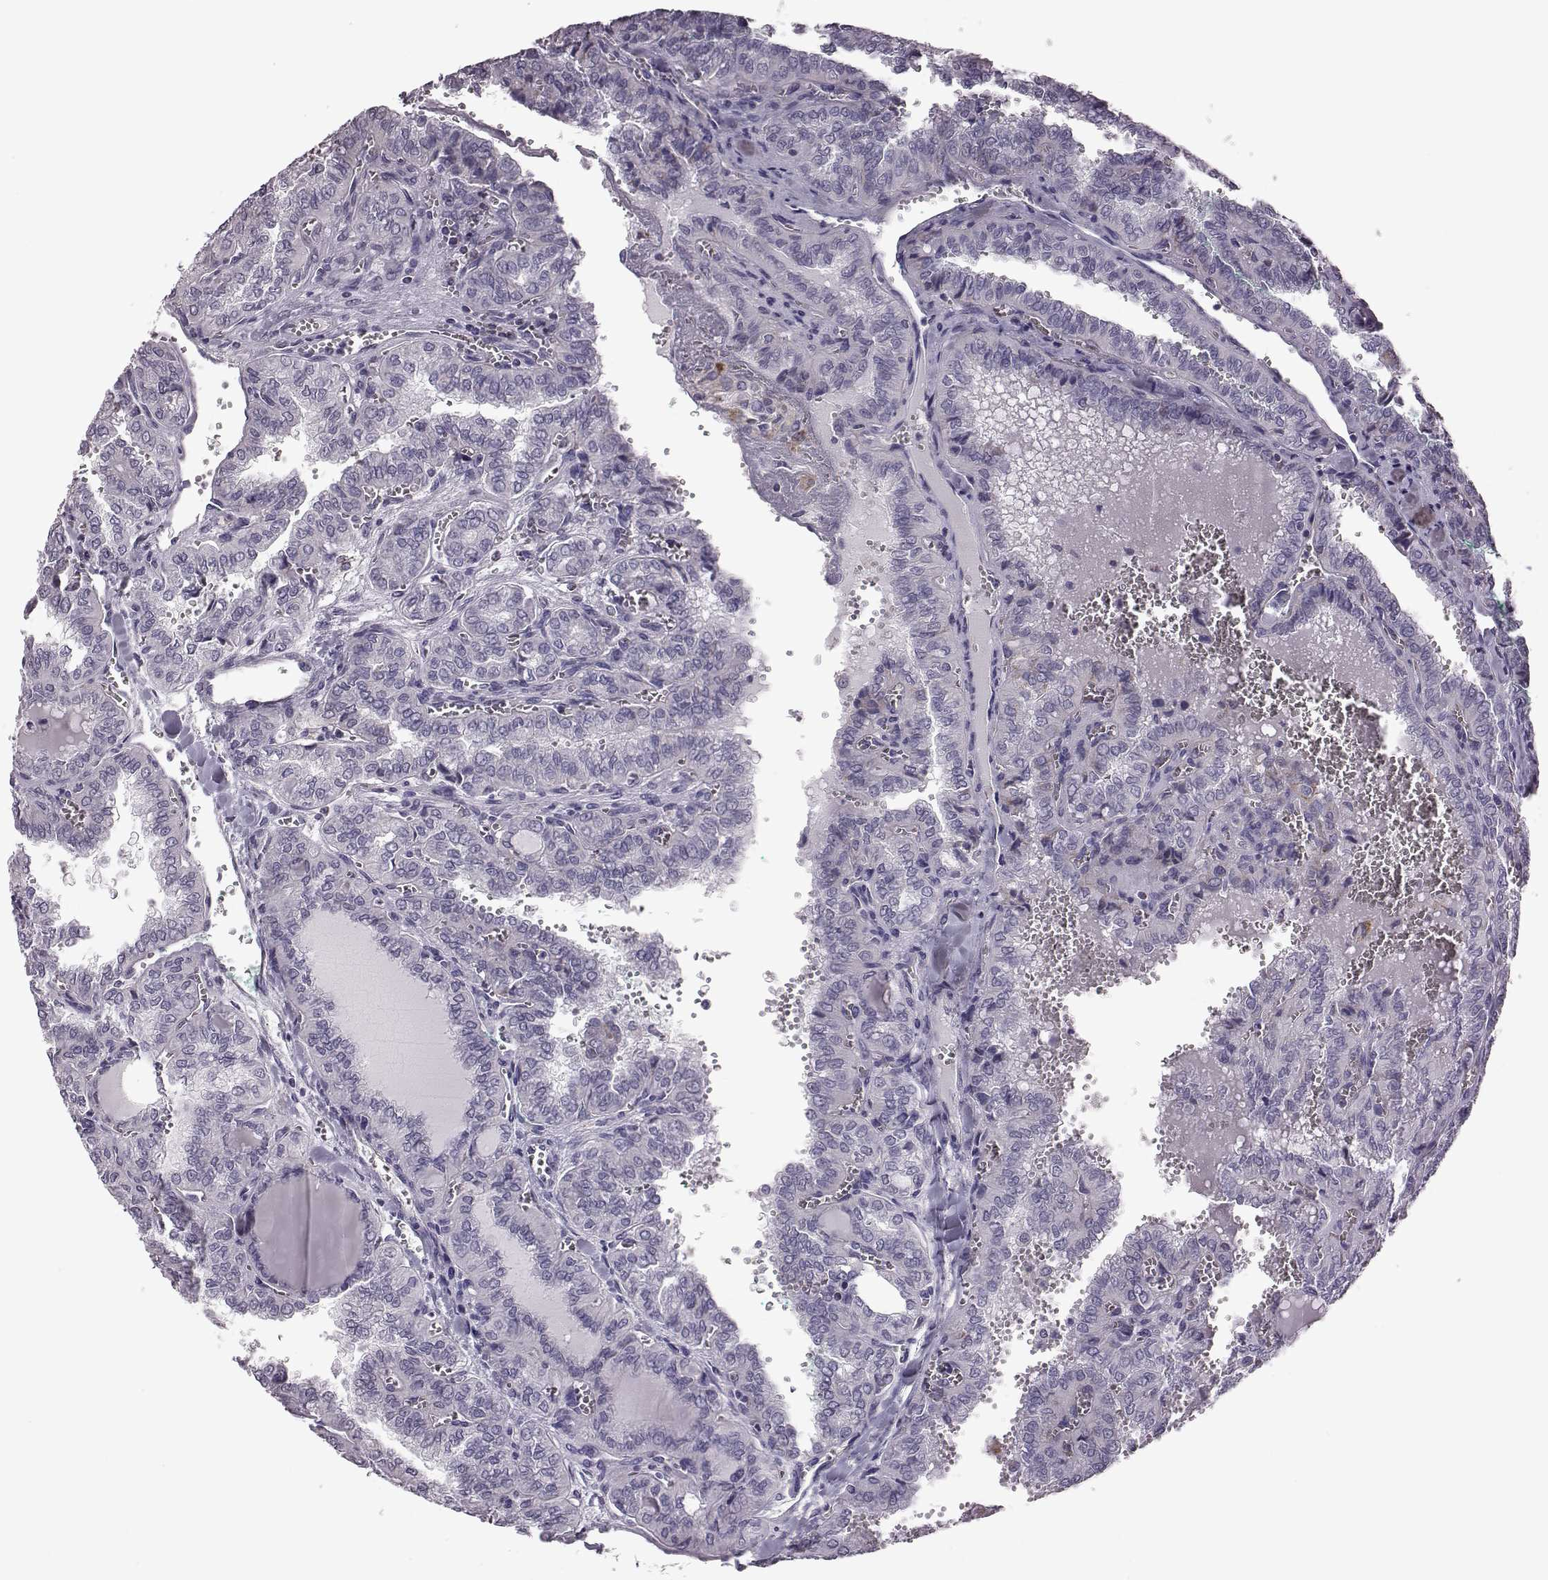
{"staining": {"intensity": "negative", "quantity": "none", "location": "none"}, "tissue": "thyroid cancer", "cell_type": "Tumor cells", "image_type": "cancer", "snomed": [{"axis": "morphology", "description": "Papillary adenocarcinoma, NOS"}, {"axis": "topography", "description": "Thyroid gland"}], "caption": "DAB (3,3'-diaminobenzidine) immunohistochemical staining of thyroid cancer displays no significant positivity in tumor cells. (Stains: DAB immunohistochemistry (IHC) with hematoxylin counter stain, Microscopy: brightfield microscopy at high magnification).", "gene": "RIMS2", "patient": {"sex": "female", "age": 41}}